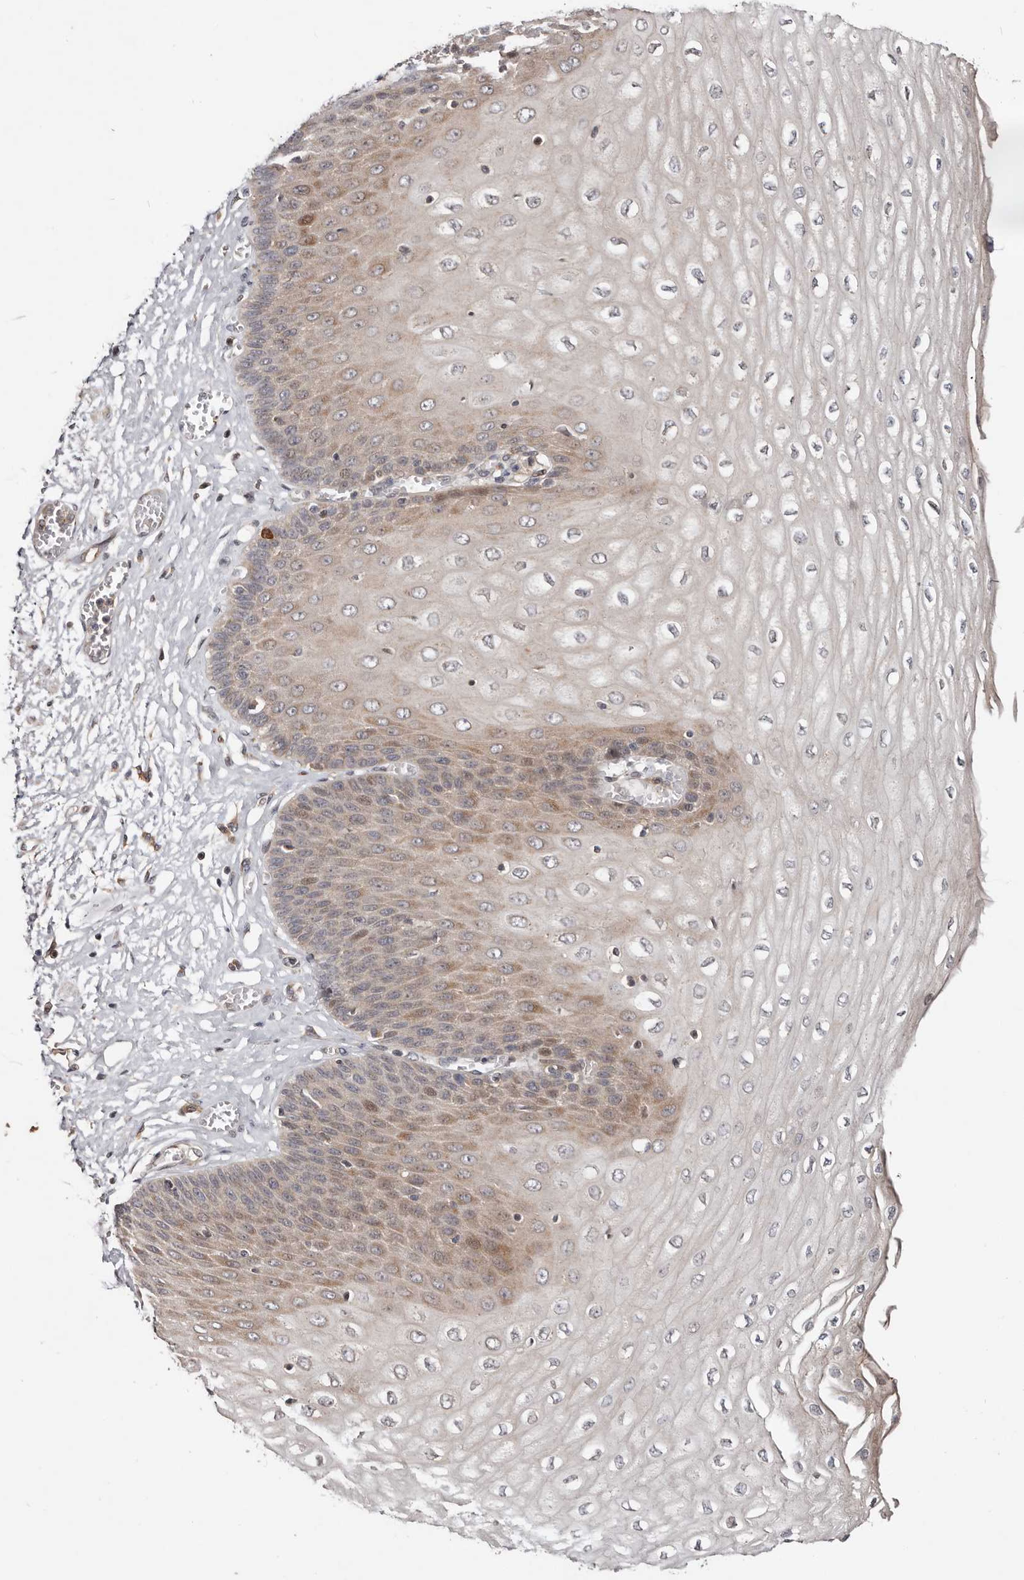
{"staining": {"intensity": "moderate", "quantity": ">75%", "location": "cytoplasmic/membranous"}, "tissue": "esophagus", "cell_type": "Squamous epithelial cells", "image_type": "normal", "snomed": [{"axis": "morphology", "description": "Normal tissue, NOS"}, {"axis": "topography", "description": "Esophagus"}], "caption": "Human esophagus stained with a brown dye displays moderate cytoplasmic/membranous positive expression in about >75% of squamous epithelial cells.", "gene": "USP33", "patient": {"sex": "male", "age": 60}}